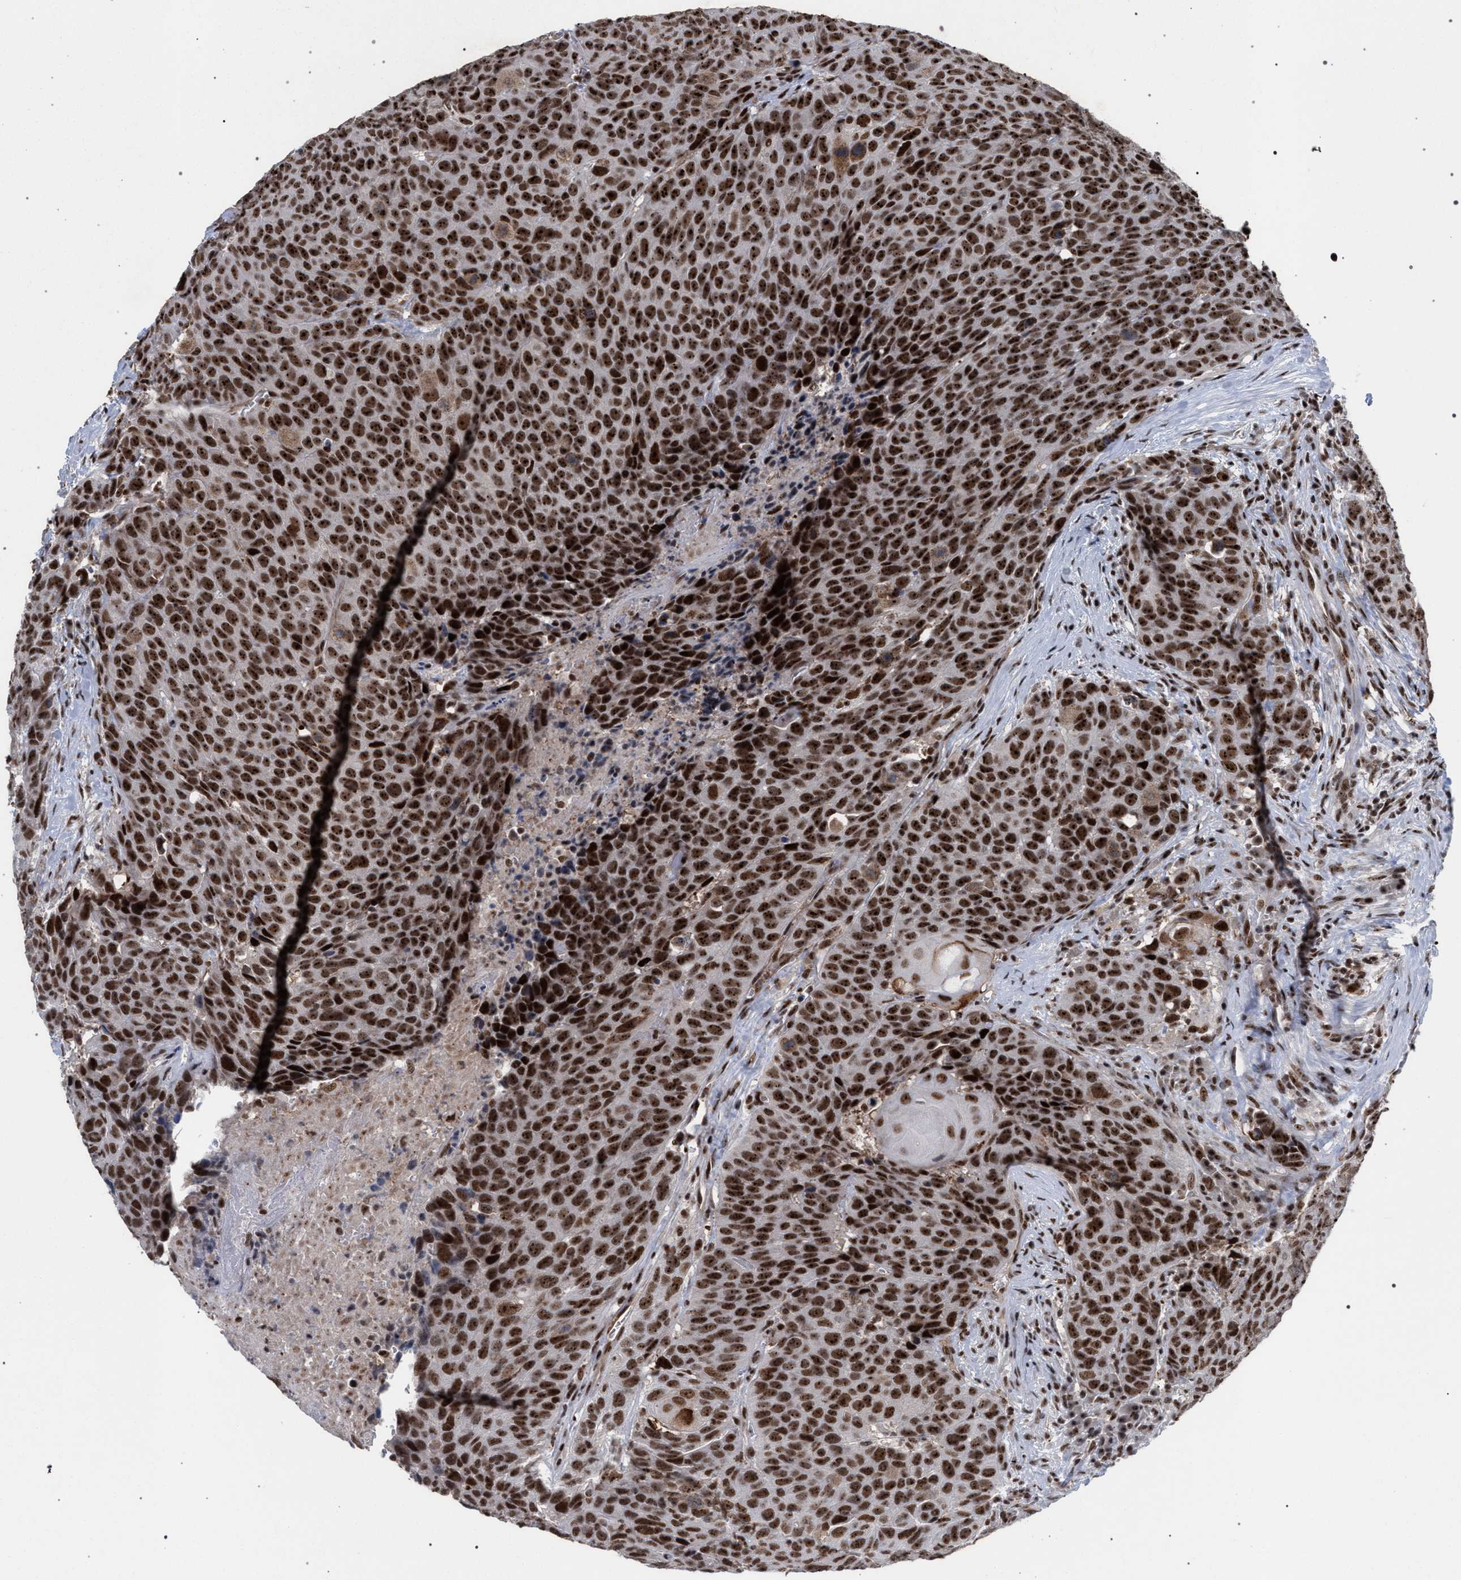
{"staining": {"intensity": "strong", "quantity": ">75%", "location": "nuclear"}, "tissue": "head and neck cancer", "cell_type": "Tumor cells", "image_type": "cancer", "snomed": [{"axis": "morphology", "description": "Squamous cell carcinoma, NOS"}, {"axis": "topography", "description": "Head-Neck"}], "caption": "Immunohistochemical staining of human head and neck cancer exhibits high levels of strong nuclear positivity in approximately >75% of tumor cells.", "gene": "SCAF4", "patient": {"sex": "male", "age": 66}}